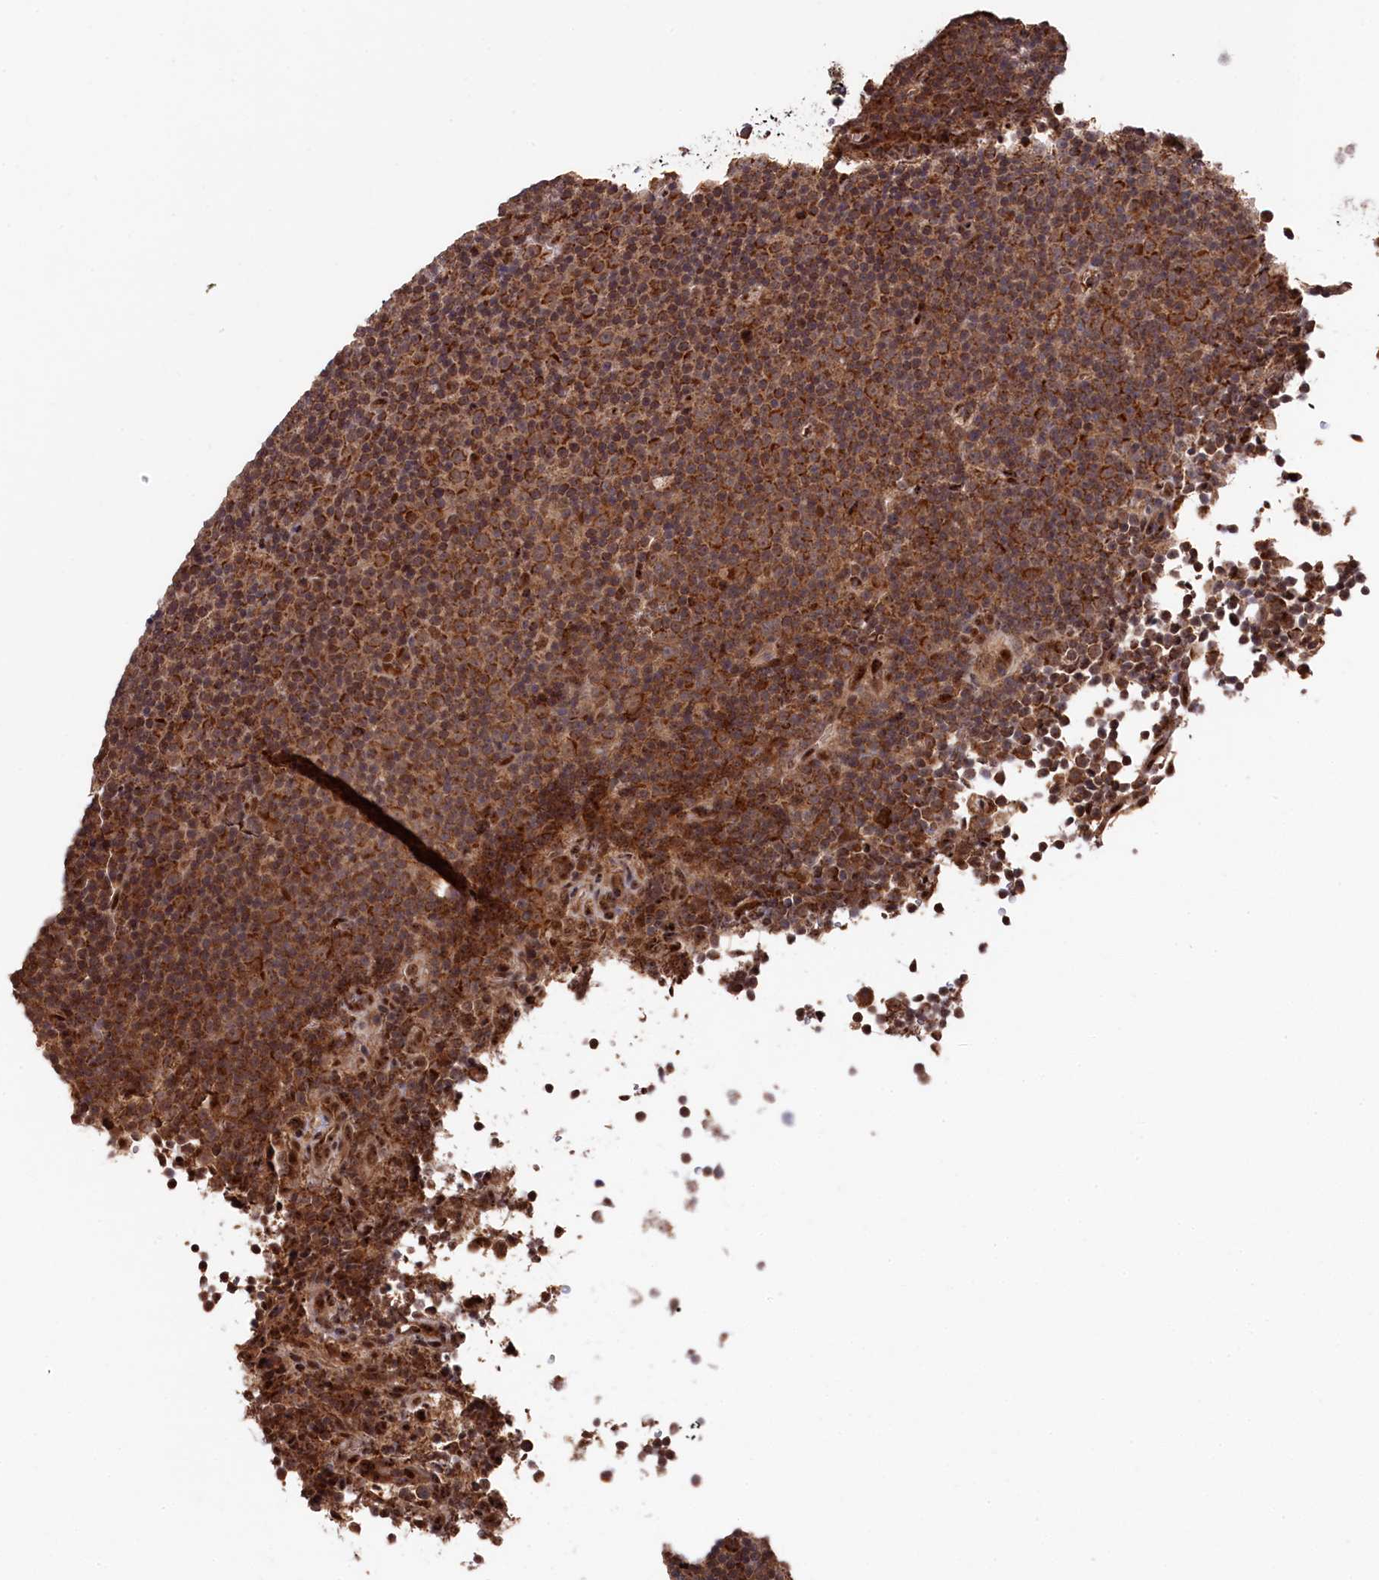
{"staining": {"intensity": "moderate", "quantity": ">75%", "location": "cytoplasmic/membranous,nuclear"}, "tissue": "lymphoma", "cell_type": "Tumor cells", "image_type": "cancer", "snomed": [{"axis": "morphology", "description": "Malignant lymphoma, non-Hodgkin's type, Low grade"}, {"axis": "topography", "description": "Lymph node"}], "caption": "Lymphoma tissue shows moderate cytoplasmic/membranous and nuclear expression in approximately >75% of tumor cells, visualized by immunohistochemistry.", "gene": "CLPX", "patient": {"sex": "female", "age": 67}}